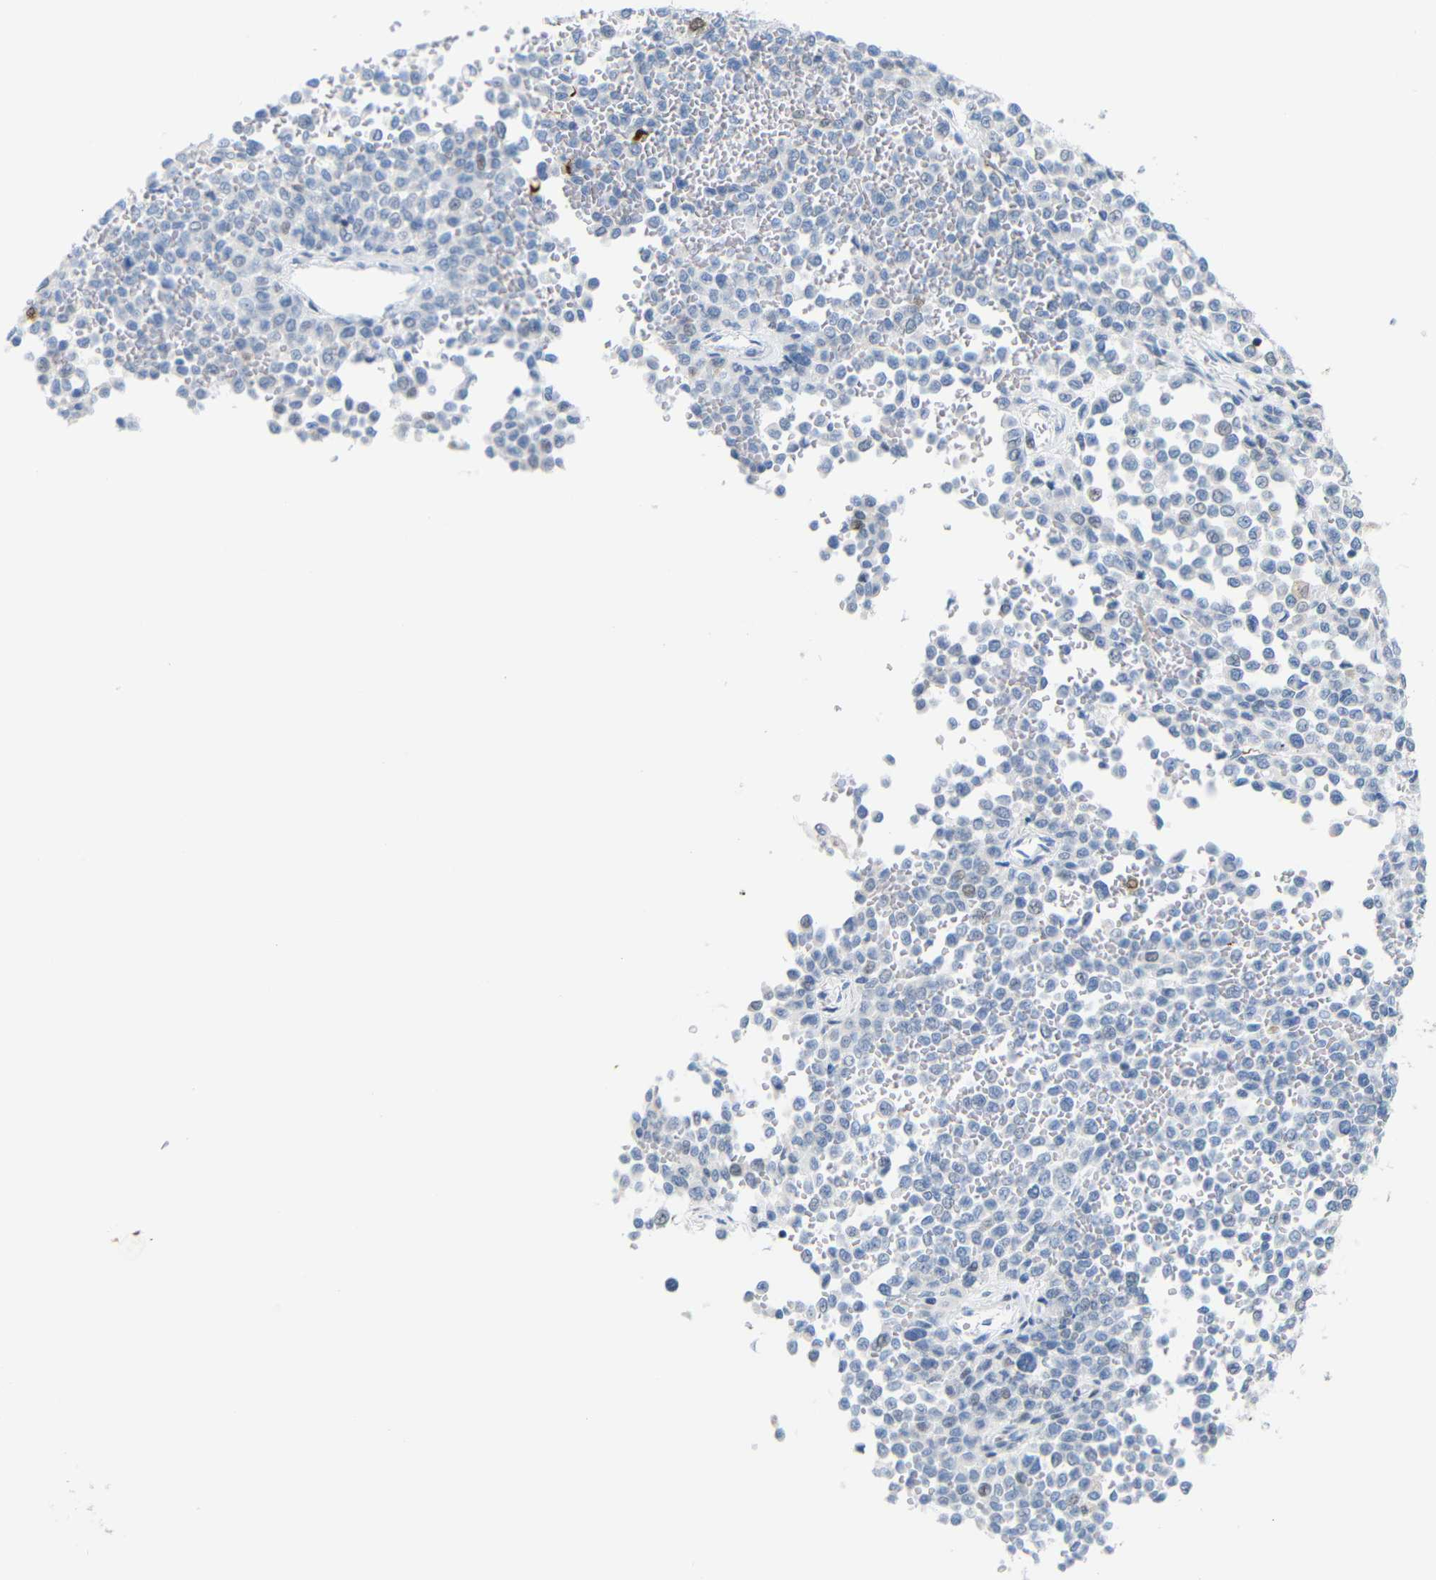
{"staining": {"intensity": "negative", "quantity": "none", "location": "none"}, "tissue": "melanoma", "cell_type": "Tumor cells", "image_type": "cancer", "snomed": [{"axis": "morphology", "description": "Malignant melanoma, Metastatic site"}, {"axis": "topography", "description": "Pancreas"}], "caption": "DAB (3,3'-diaminobenzidine) immunohistochemical staining of malignant melanoma (metastatic site) displays no significant staining in tumor cells. (Stains: DAB IHC with hematoxylin counter stain, Microscopy: brightfield microscopy at high magnification).", "gene": "MT1A", "patient": {"sex": "female", "age": 30}}